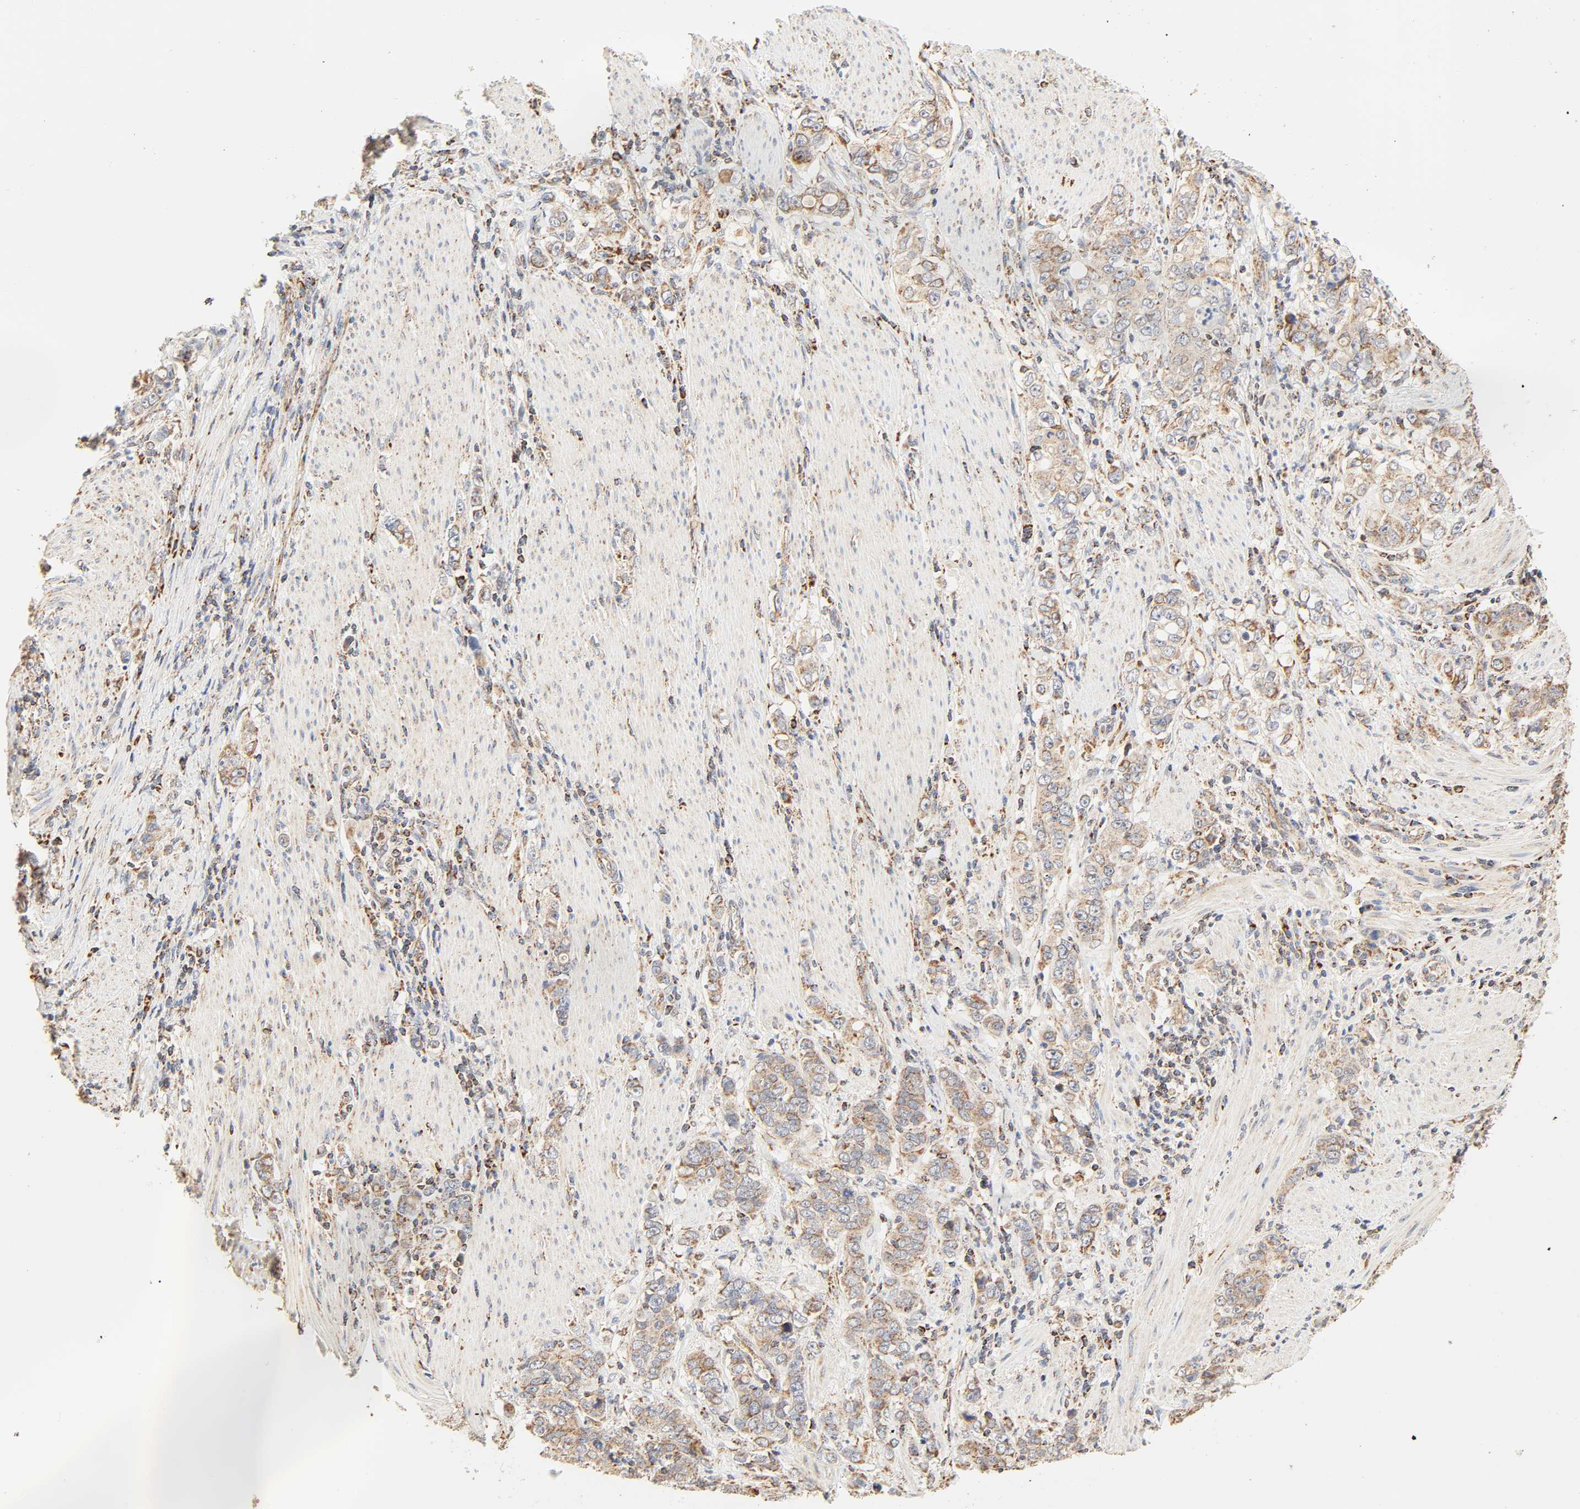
{"staining": {"intensity": "moderate", "quantity": ">75%", "location": "cytoplasmic/membranous"}, "tissue": "stomach cancer", "cell_type": "Tumor cells", "image_type": "cancer", "snomed": [{"axis": "morphology", "description": "Adenocarcinoma, NOS"}, {"axis": "topography", "description": "Stomach, lower"}], "caption": "Protein staining of adenocarcinoma (stomach) tissue reveals moderate cytoplasmic/membranous expression in approximately >75% of tumor cells.", "gene": "ZMAT5", "patient": {"sex": "female", "age": 72}}